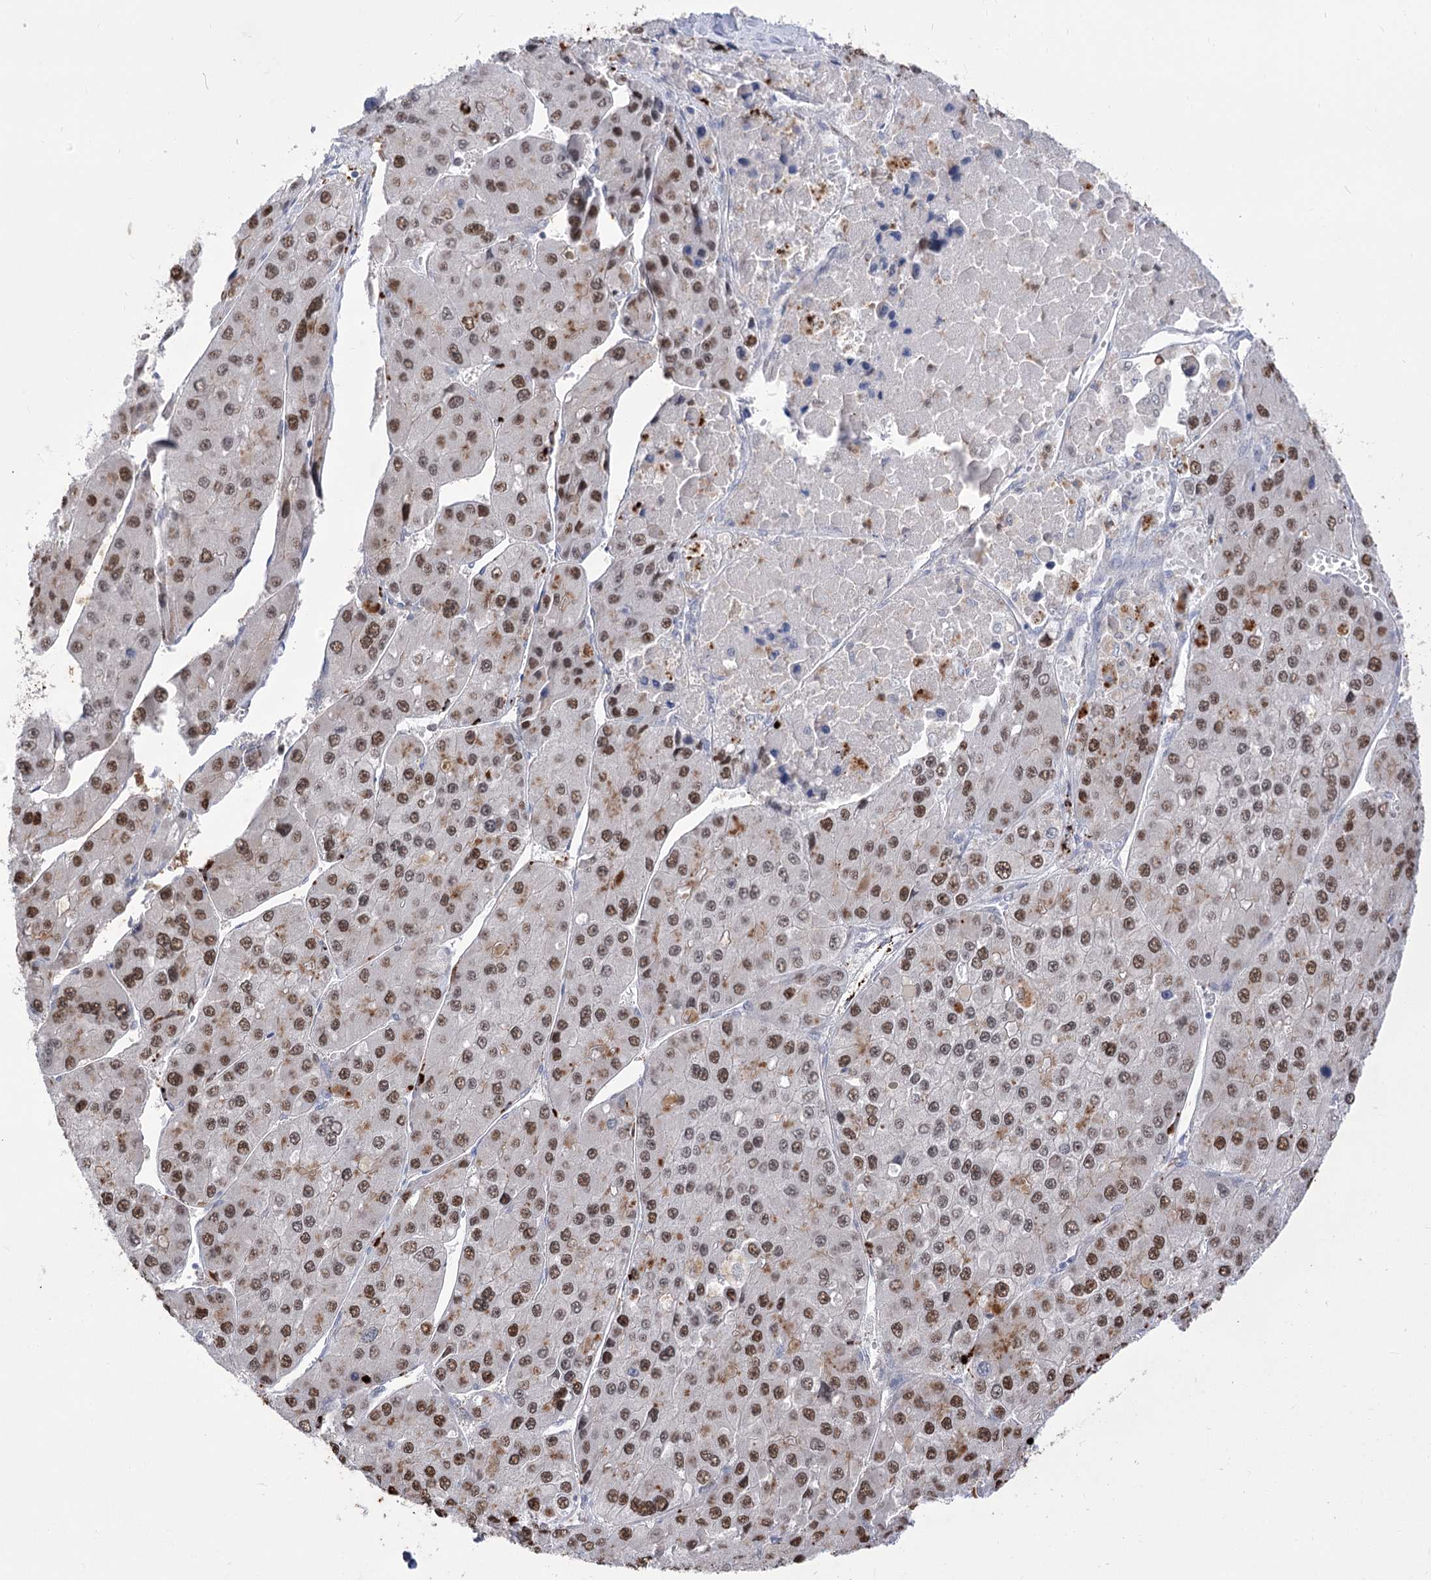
{"staining": {"intensity": "moderate", "quantity": ">75%", "location": "nuclear"}, "tissue": "liver cancer", "cell_type": "Tumor cells", "image_type": "cancer", "snomed": [{"axis": "morphology", "description": "Carcinoma, Hepatocellular, NOS"}, {"axis": "topography", "description": "Liver"}], "caption": "Protein expression analysis of liver hepatocellular carcinoma demonstrates moderate nuclear staining in about >75% of tumor cells. Immunohistochemistry (ihc) stains the protein in brown and the nuclei are stained blue.", "gene": "SIAE", "patient": {"sex": "female", "age": 73}}